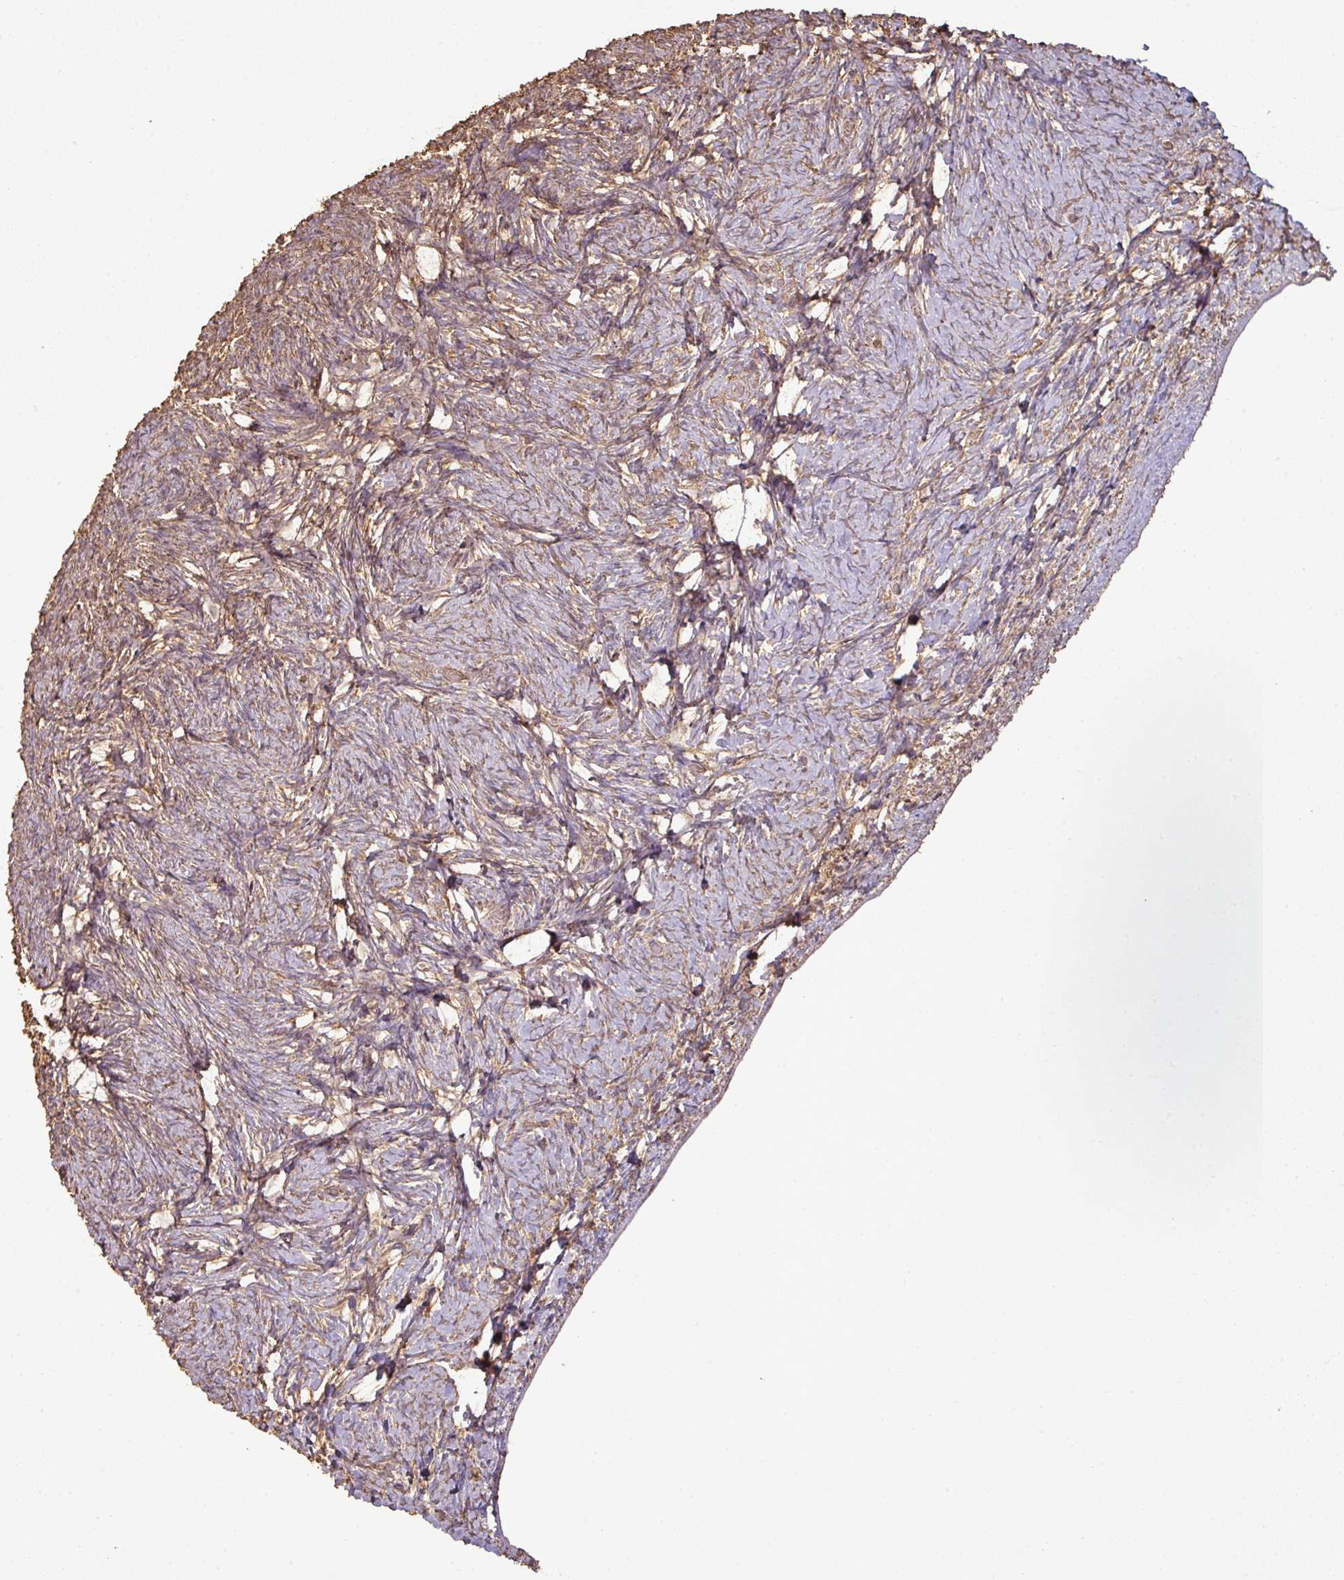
{"staining": {"intensity": "weak", "quantity": ">75%", "location": "cytoplasmic/membranous"}, "tissue": "ovary", "cell_type": "Ovarian stroma cells", "image_type": "normal", "snomed": [{"axis": "morphology", "description": "Normal tissue, NOS"}, {"axis": "topography", "description": "Ovary"}], "caption": "This is an image of immunohistochemistry staining of unremarkable ovary, which shows weak expression in the cytoplasmic/membranous of ovarian stroma cells.", "gene": "ATAT1", "patient": {"sex": "female", "age": 39}}